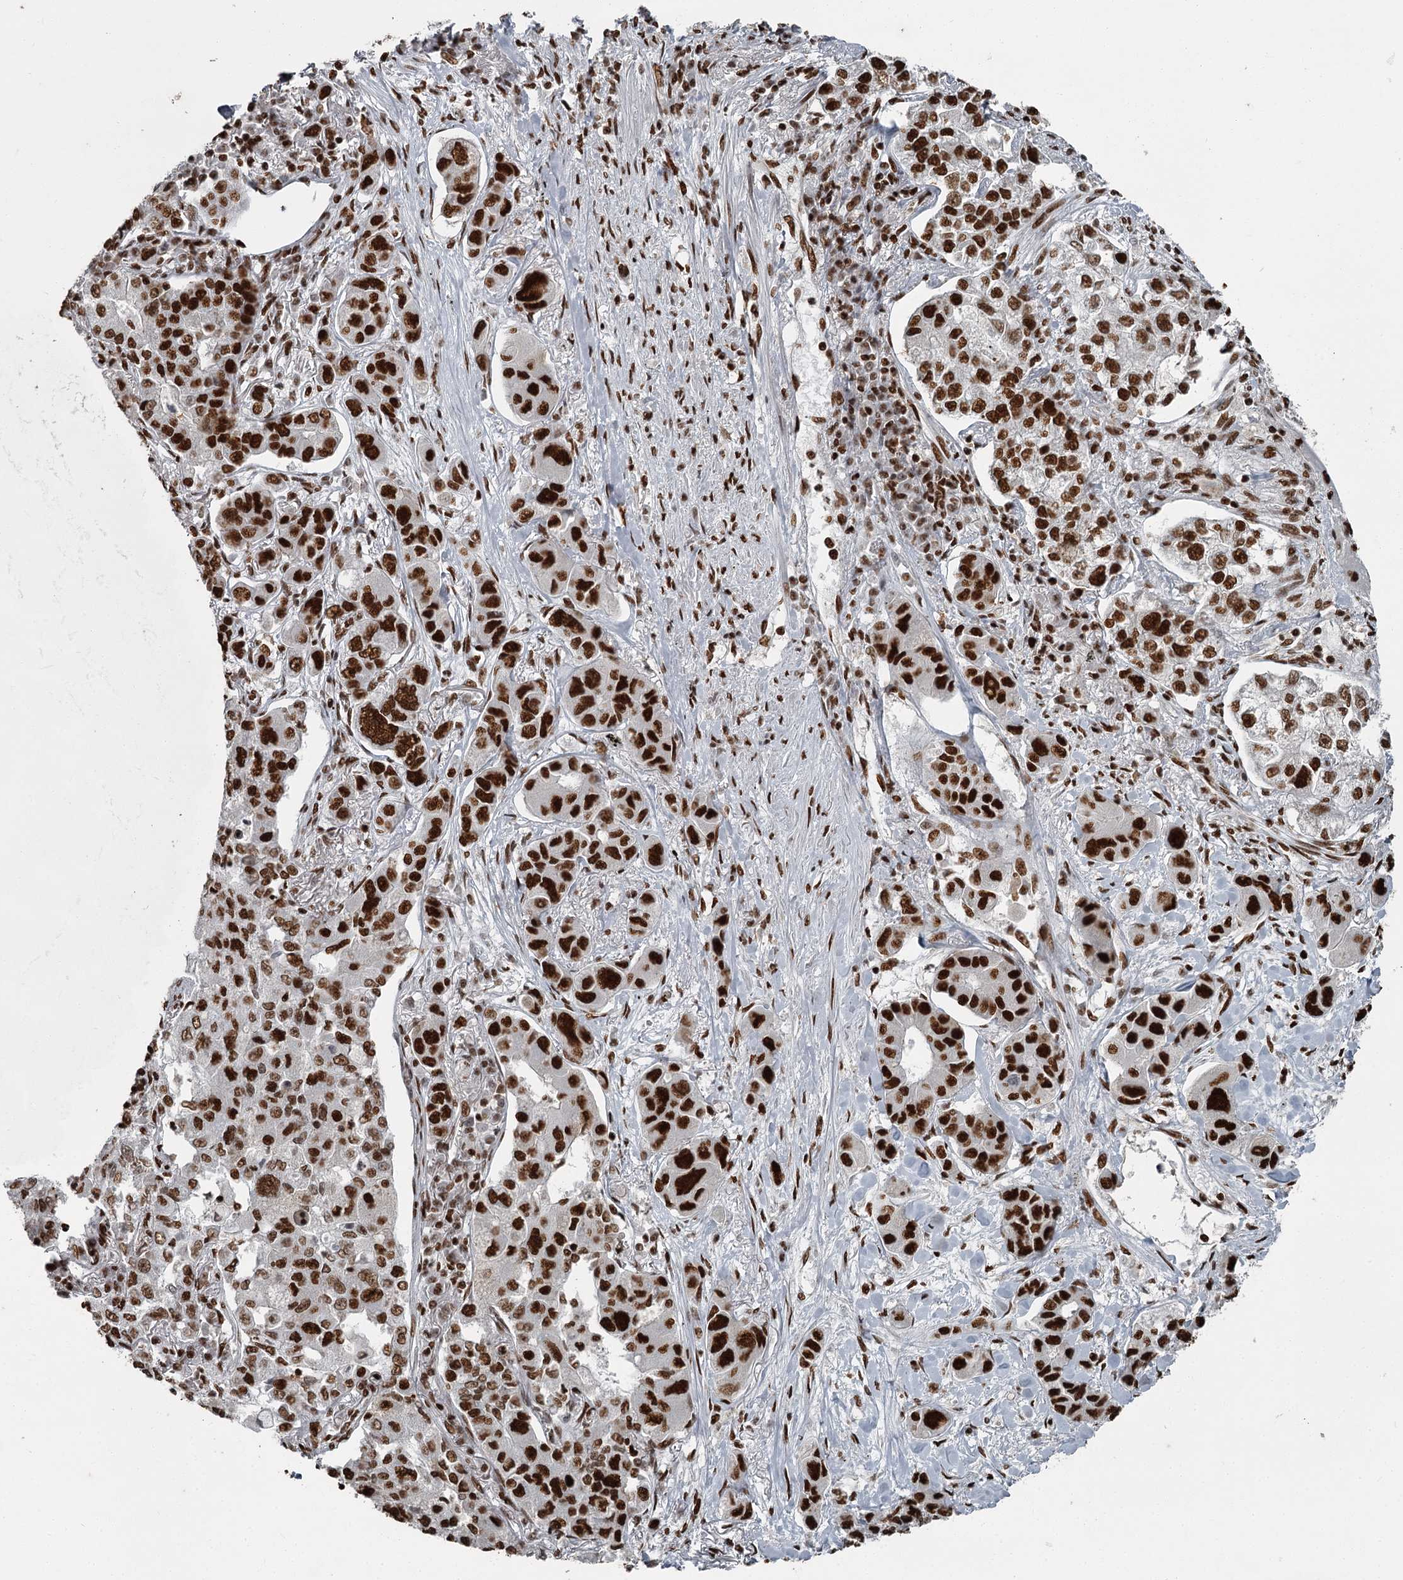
{"staining": {"intensity": "strong", "quantity": ">75%", "location": "nuclear"}, "tissue": "lung cancer", "cell_type": "Tumor cells", "image_type": "cancer", "snomed": [{"axis": "morphology", "description": "Adenocarcinoma, NOS"}, {"axis": "topography", "description": "Lung"}], "caption": "Immunohistochemical staining of human lung cancer (adenocarcinoma) reveals high levels of strong nuclear expression in about >75% of tumor cells.", "gene": "RBBP7", "patient": {"sex": "male", "age": 49}}